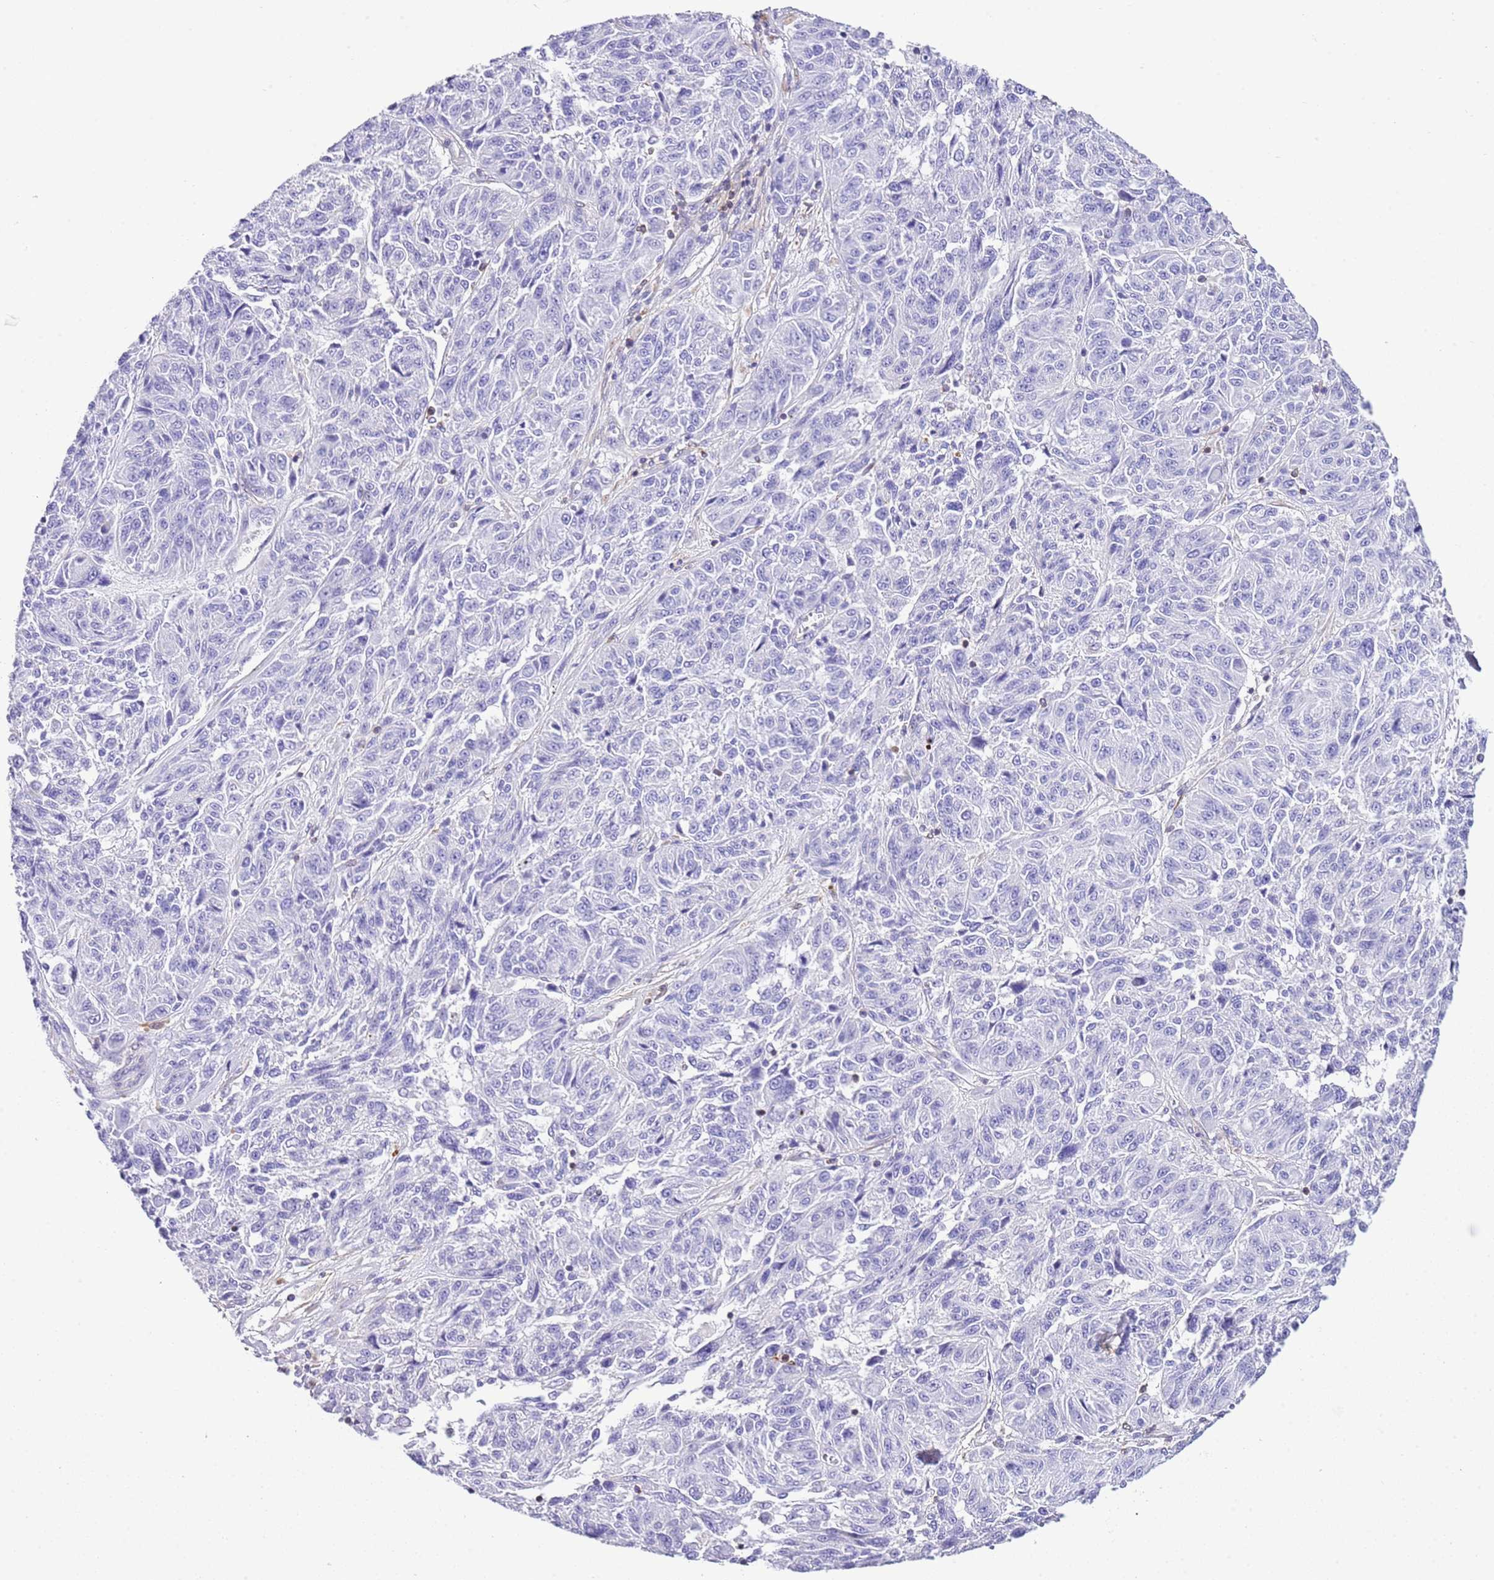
{"staining": {"intensity": "negative", "quantity": "none", "location": "none"}, "tissue": "melanoma", "cell_type": "Tumor cells", "image_type": "cancer", "snomed": [{"axis": "morphology", "description": "Malignant melanoma, NOS"}, {"axis": "topography", "description": "Skin"}], "caption": "Immunohistochemistry (IHC) micrograph of human malignant melanoma stained for a protein (brown), which reveals no staining in tumor cells.", "gene": "CNN2", "patient": {"sex": "male", "age": 53}}